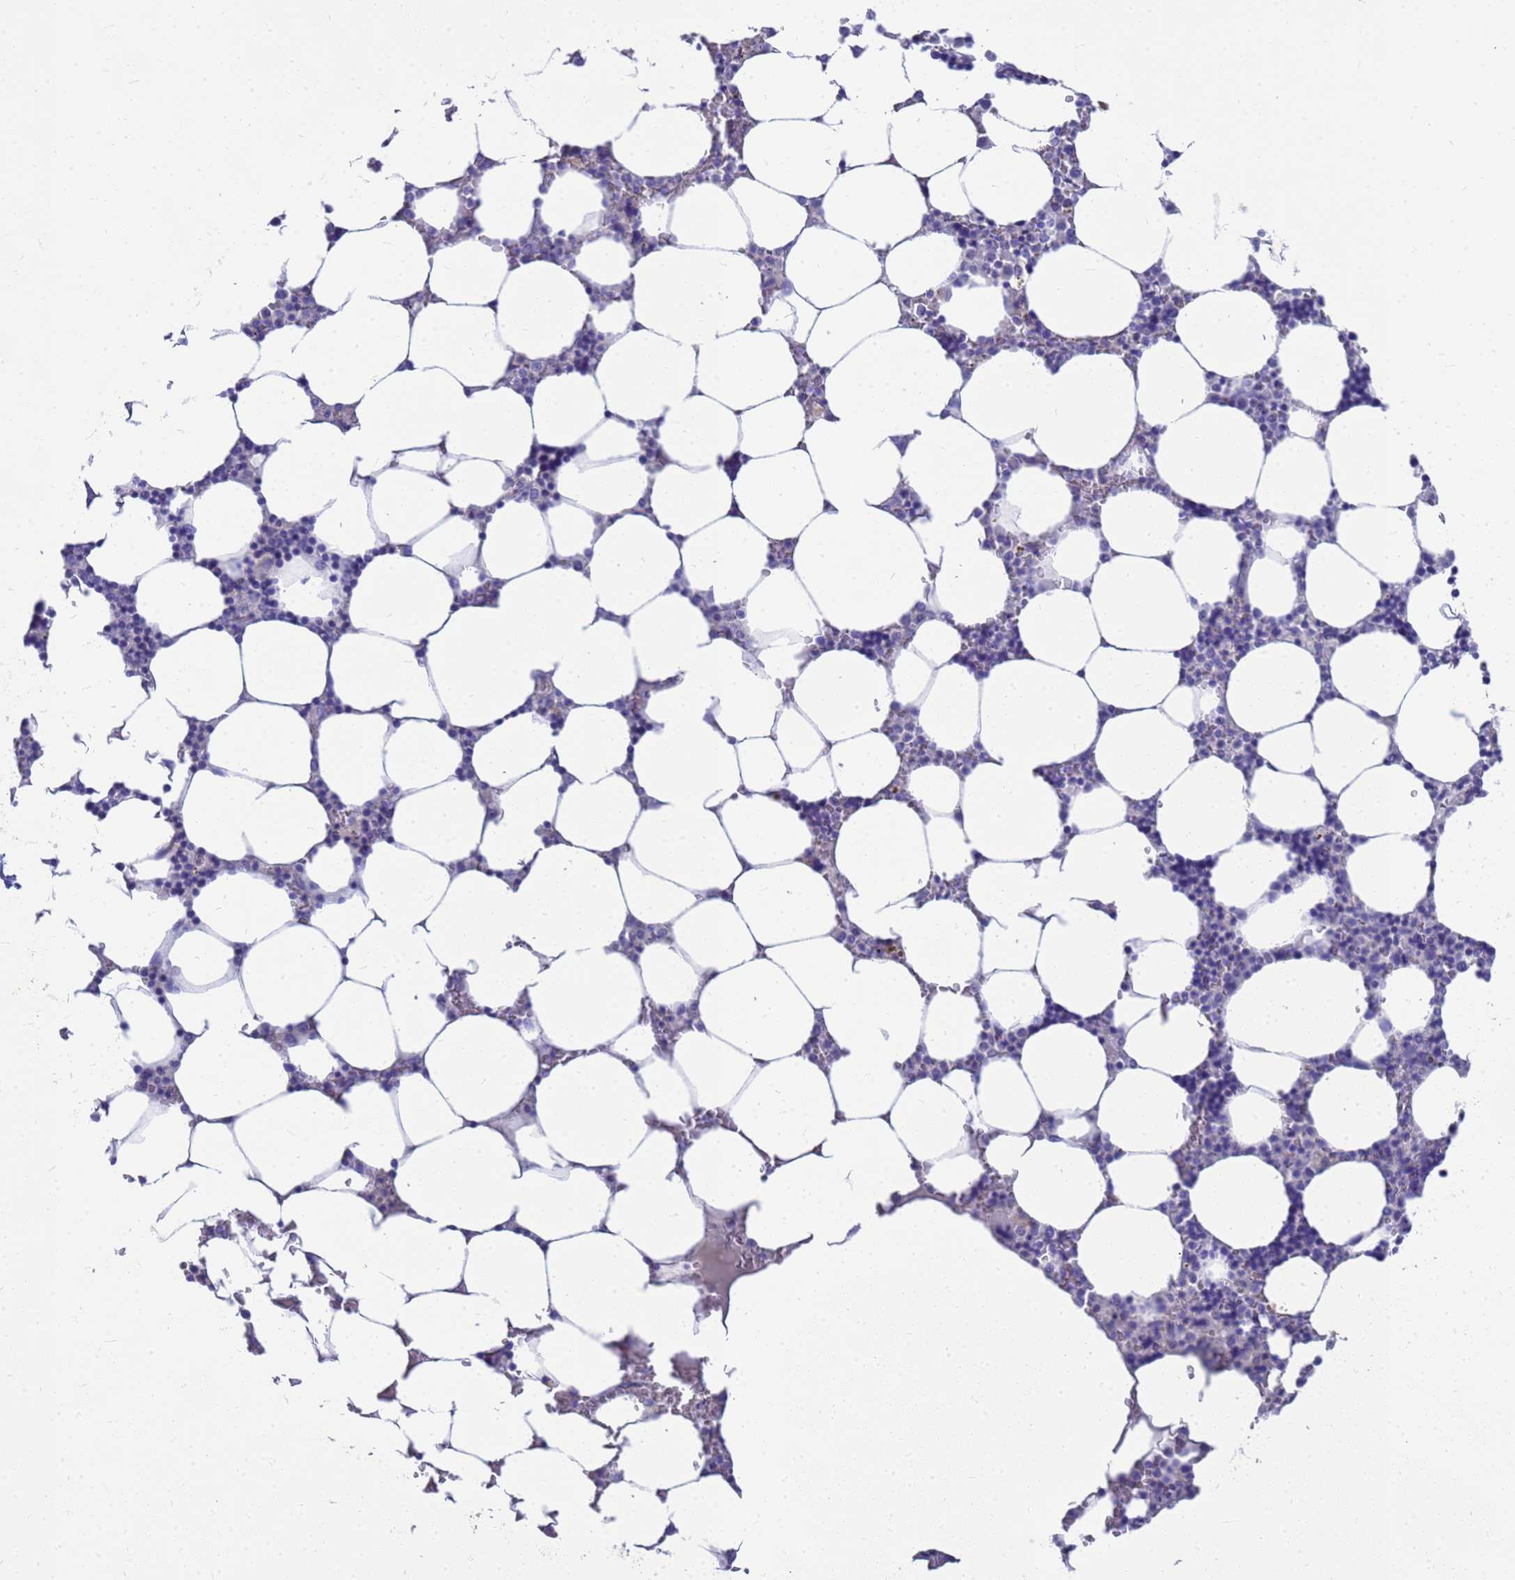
{"staining": {"intensity": "negative", "quantity": "none", "location": "none"}, "tissue": "bone marrow", "cell_type": "Hematopoietic cells", "image_type": "normal", "snomed": [{"axis": "morphology", "description": "Normal tissue, NOS"}, {"axis": "topography", "description": "Bone marrow"}], "caption": "Human bone marrow stained for a protein using IHC exhibits no positivity in hematopoietic cells.", "gene": "MS4A13", "patient": {"sex": "male", "age": 64}}